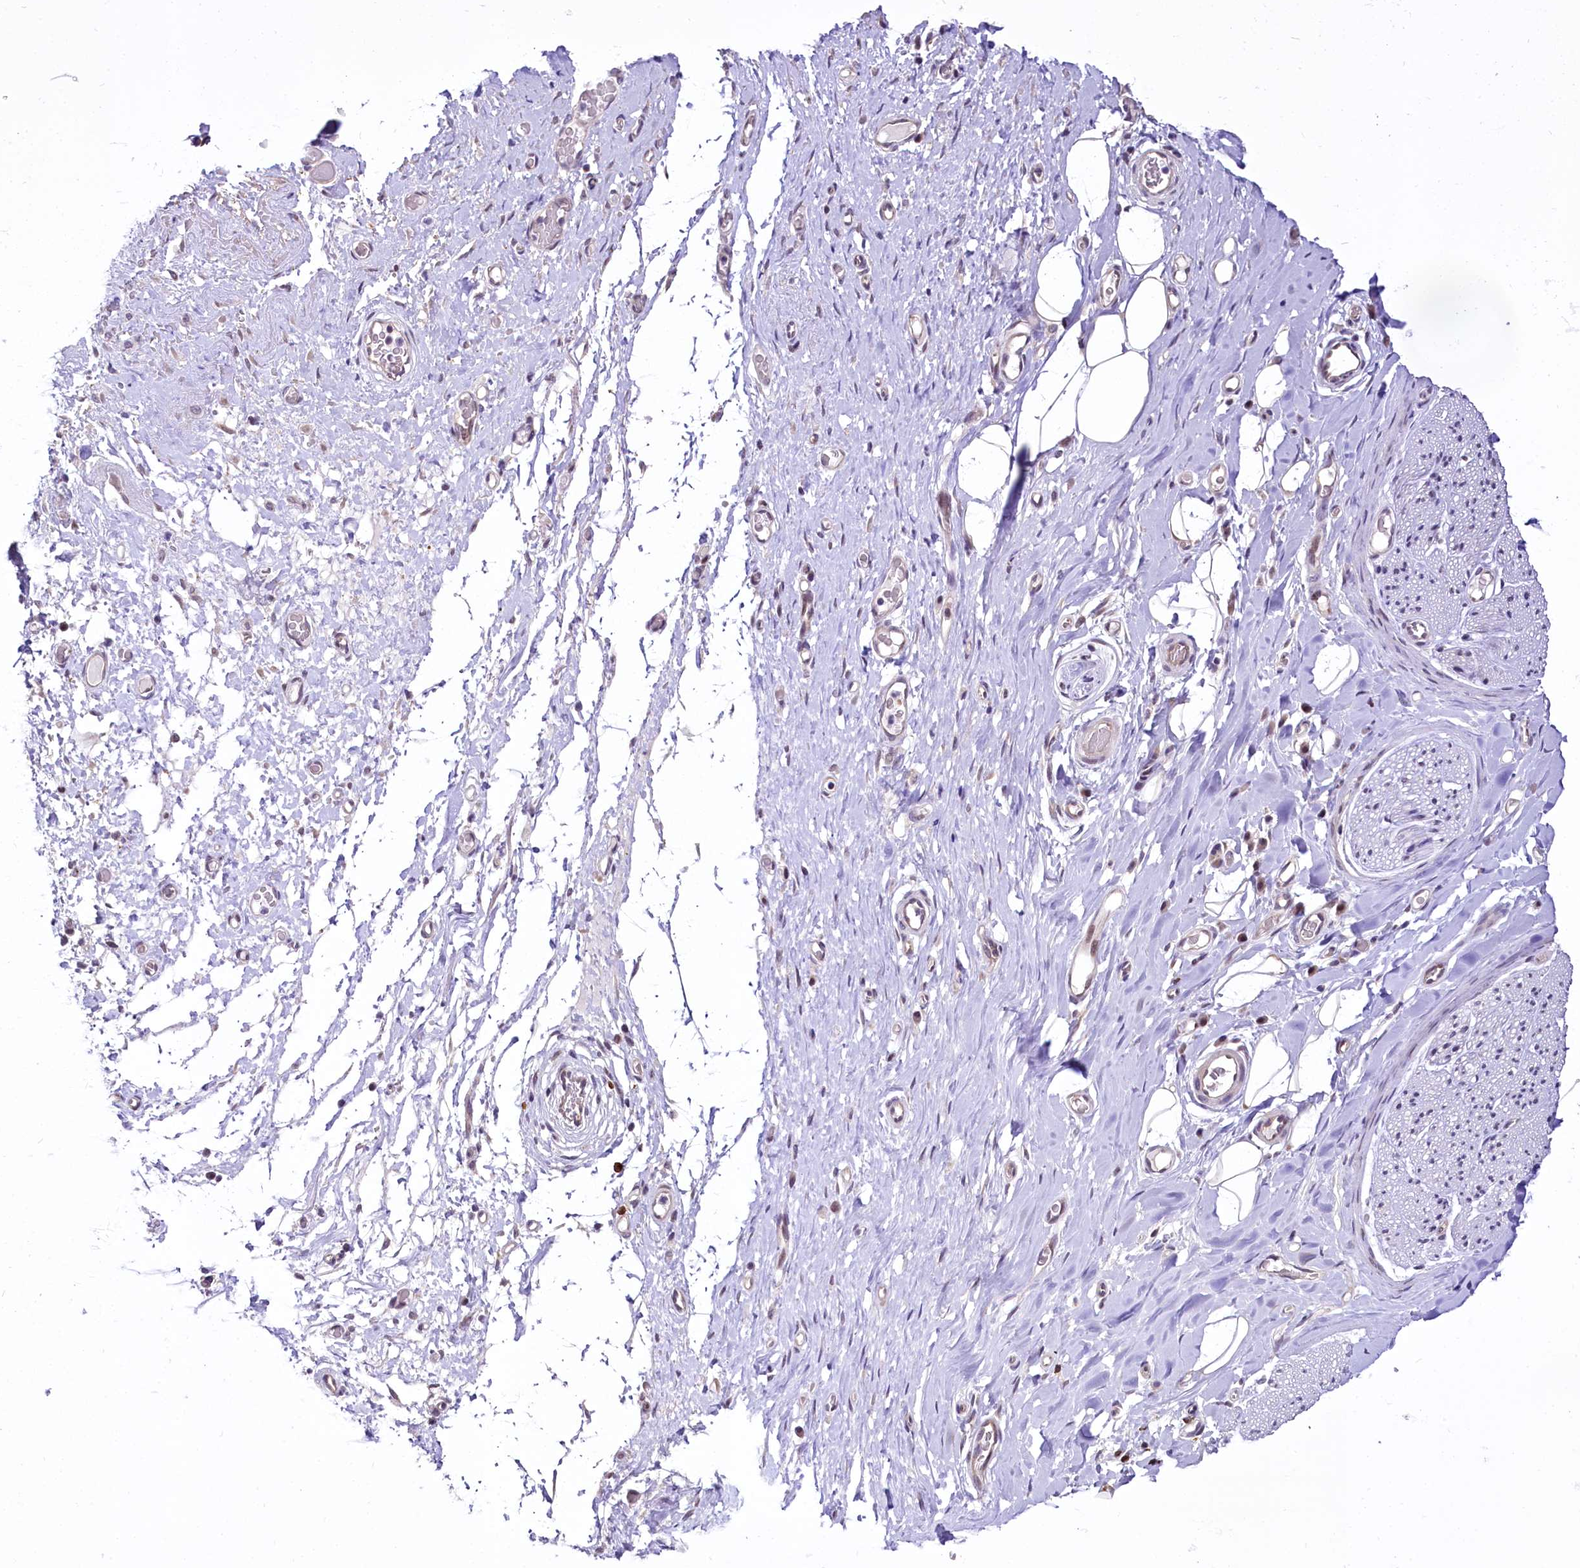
{"staining": {"intensity": "weak", "quantity": ">75%", "location": "cytoplasmic/membranous"}, "tissue": "adipose tissue", "cell_type": "Adipocytes", "image_type": "normal", "snomed": [{"axis": "morphology", "description": "Normal tissue, NOS"}, {"axis": "morphology", "description": "Adenocarcinoma, NOS"}, {"axis": "topography", "description": "Esophagus"}, {"axis": "topography", "description": "Stomach, upper"}, {"axis": "topography", "description": "Peripheral nerve tissue"}], "caption": "IHC of normal adipose tissue reveals low levels of weak cytoplasmic/membranous expression in about >75% of adipocytes.", "gene": "BANK1", "patient": {"sex": "male", "age": 62}}